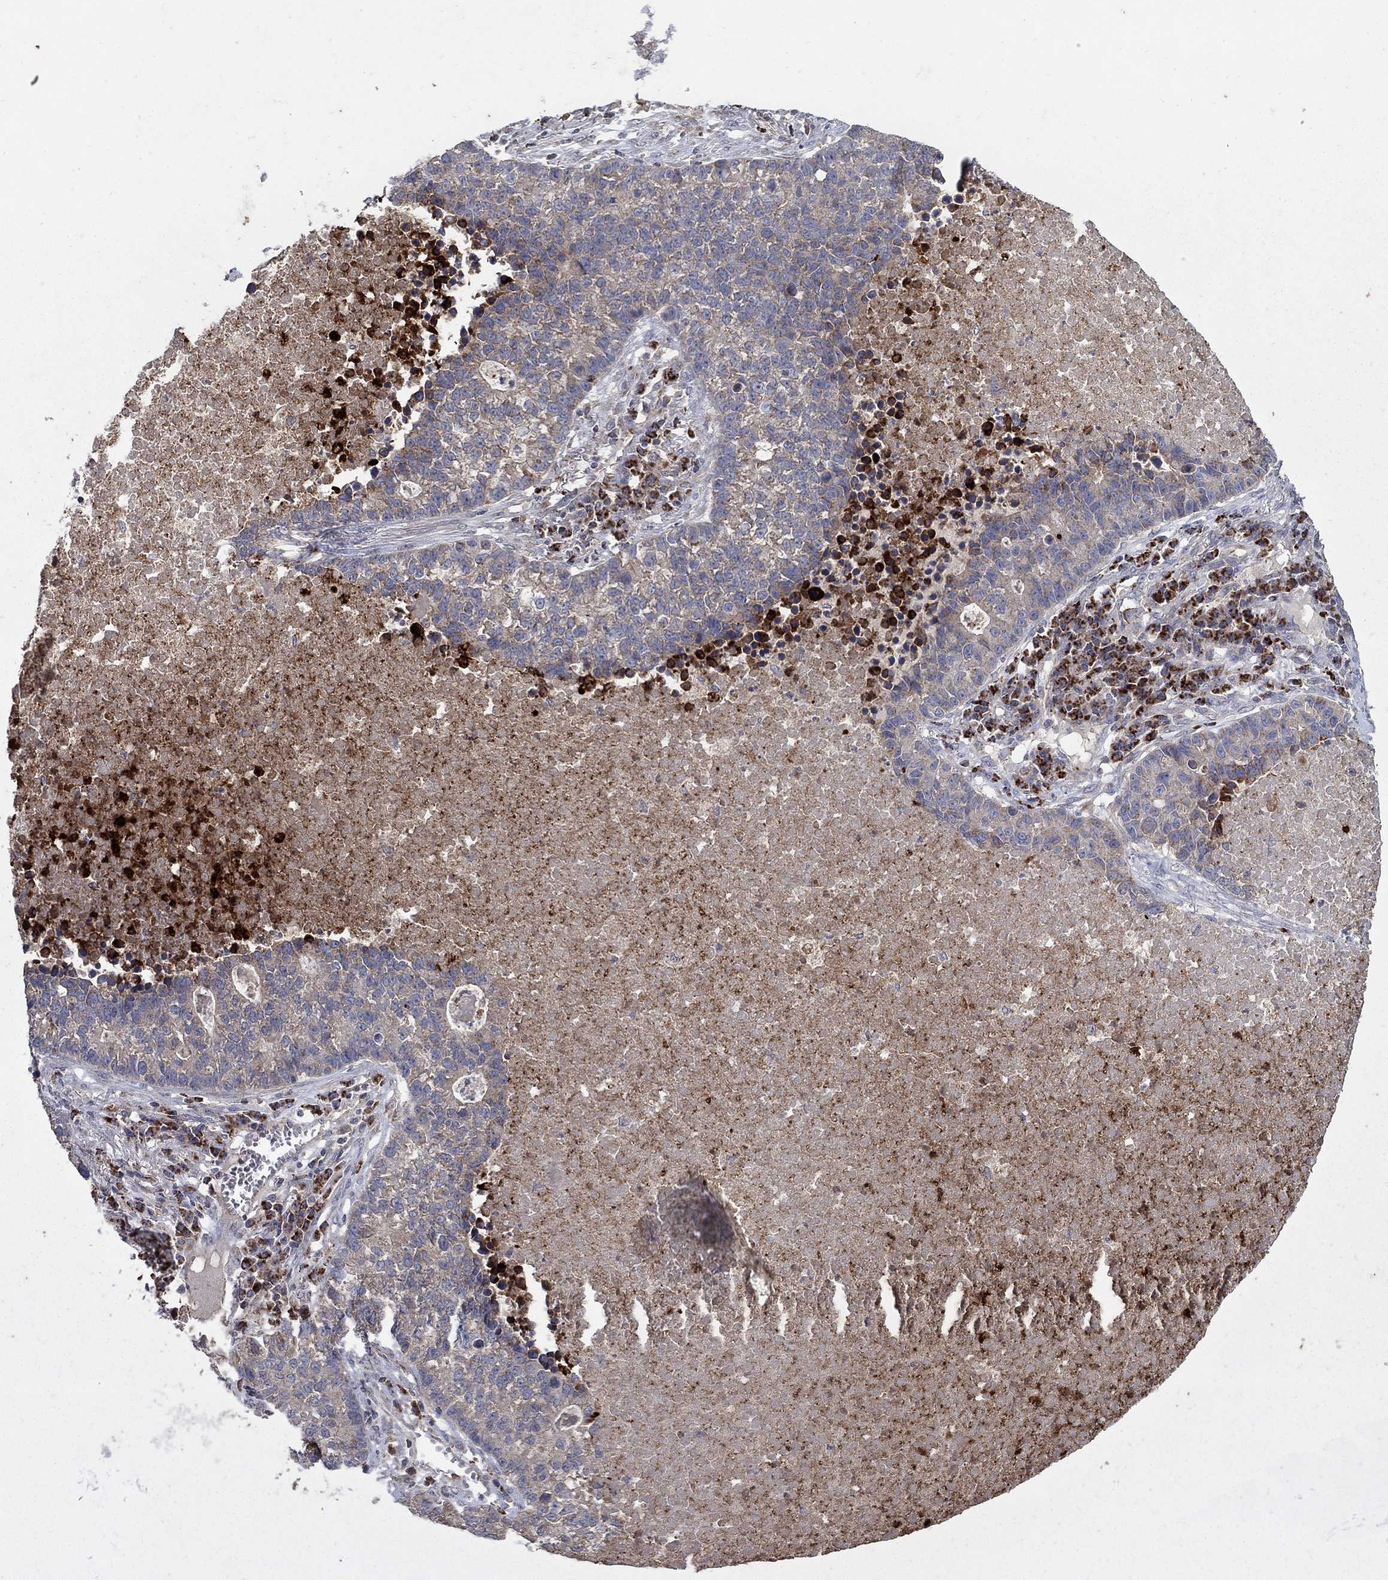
{"staining": {"intensity": "weak", "quantity": ">75%", "location": "cytoplasmic/membranous"}, "tissue": "lung cancer", "cell_type": "Tumor cells", "image_type": "cancer", "snomed": [{"axis": "morphology", "description": "Adenocarcinoma, NOS"}, {"axis": "topography", "description": "Lung"}], "caption": "Immunohistochemistry (IHC) of lung cancer demonstrates low levels of weak cytoplasmic/membranous staining in approximately >75% of tumor cells. (Brightfield microscopy of DAB IHC at high magnification).", "gene": "GPSM1", "patient": {"sex": "male", "age": 57}}